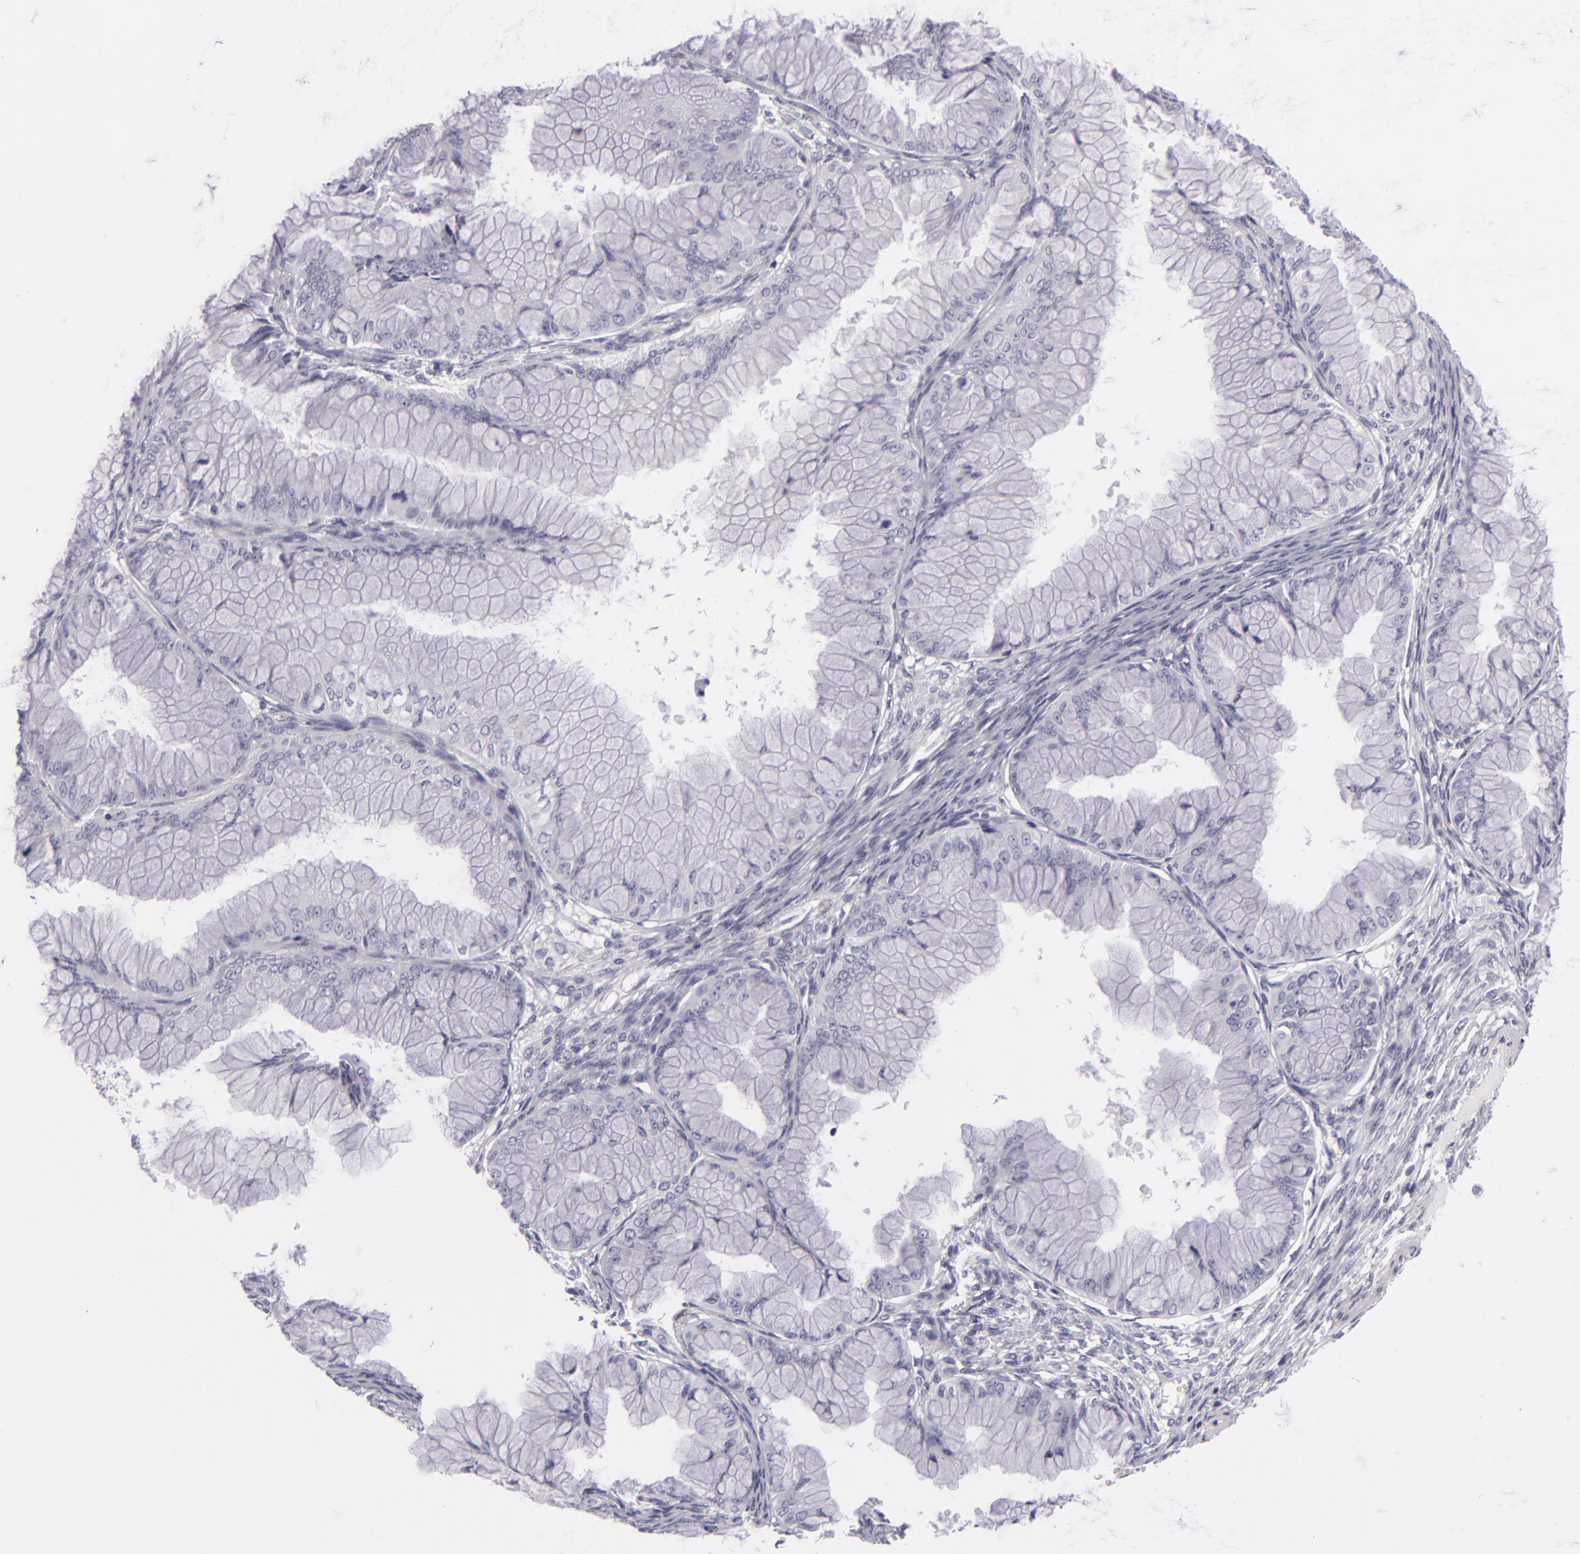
{"staining": {"intensity": "negative", "quantity": "none", "location": "none"}, "tissue": "ovarian cancer", "cell_type": "Tumor cells", "image_type": "cancer", "snomed": [{"axis": "morphology", "description": "Cystadenocarcinoma, mucinous, NOS"}, {"axis": "topography", "description": "Ovary"}], "caption": "IHC of human mucinous cystadenocarcinoma (ovarian) reveals no positivity in tumor cells. (DAB (3,3'-diaminobenzidine) immunohistochemistry (IHC) with hematoxylin counter stain).", "gene": "KCNAB2", "patient": {"sex": "female", "age": 63}}